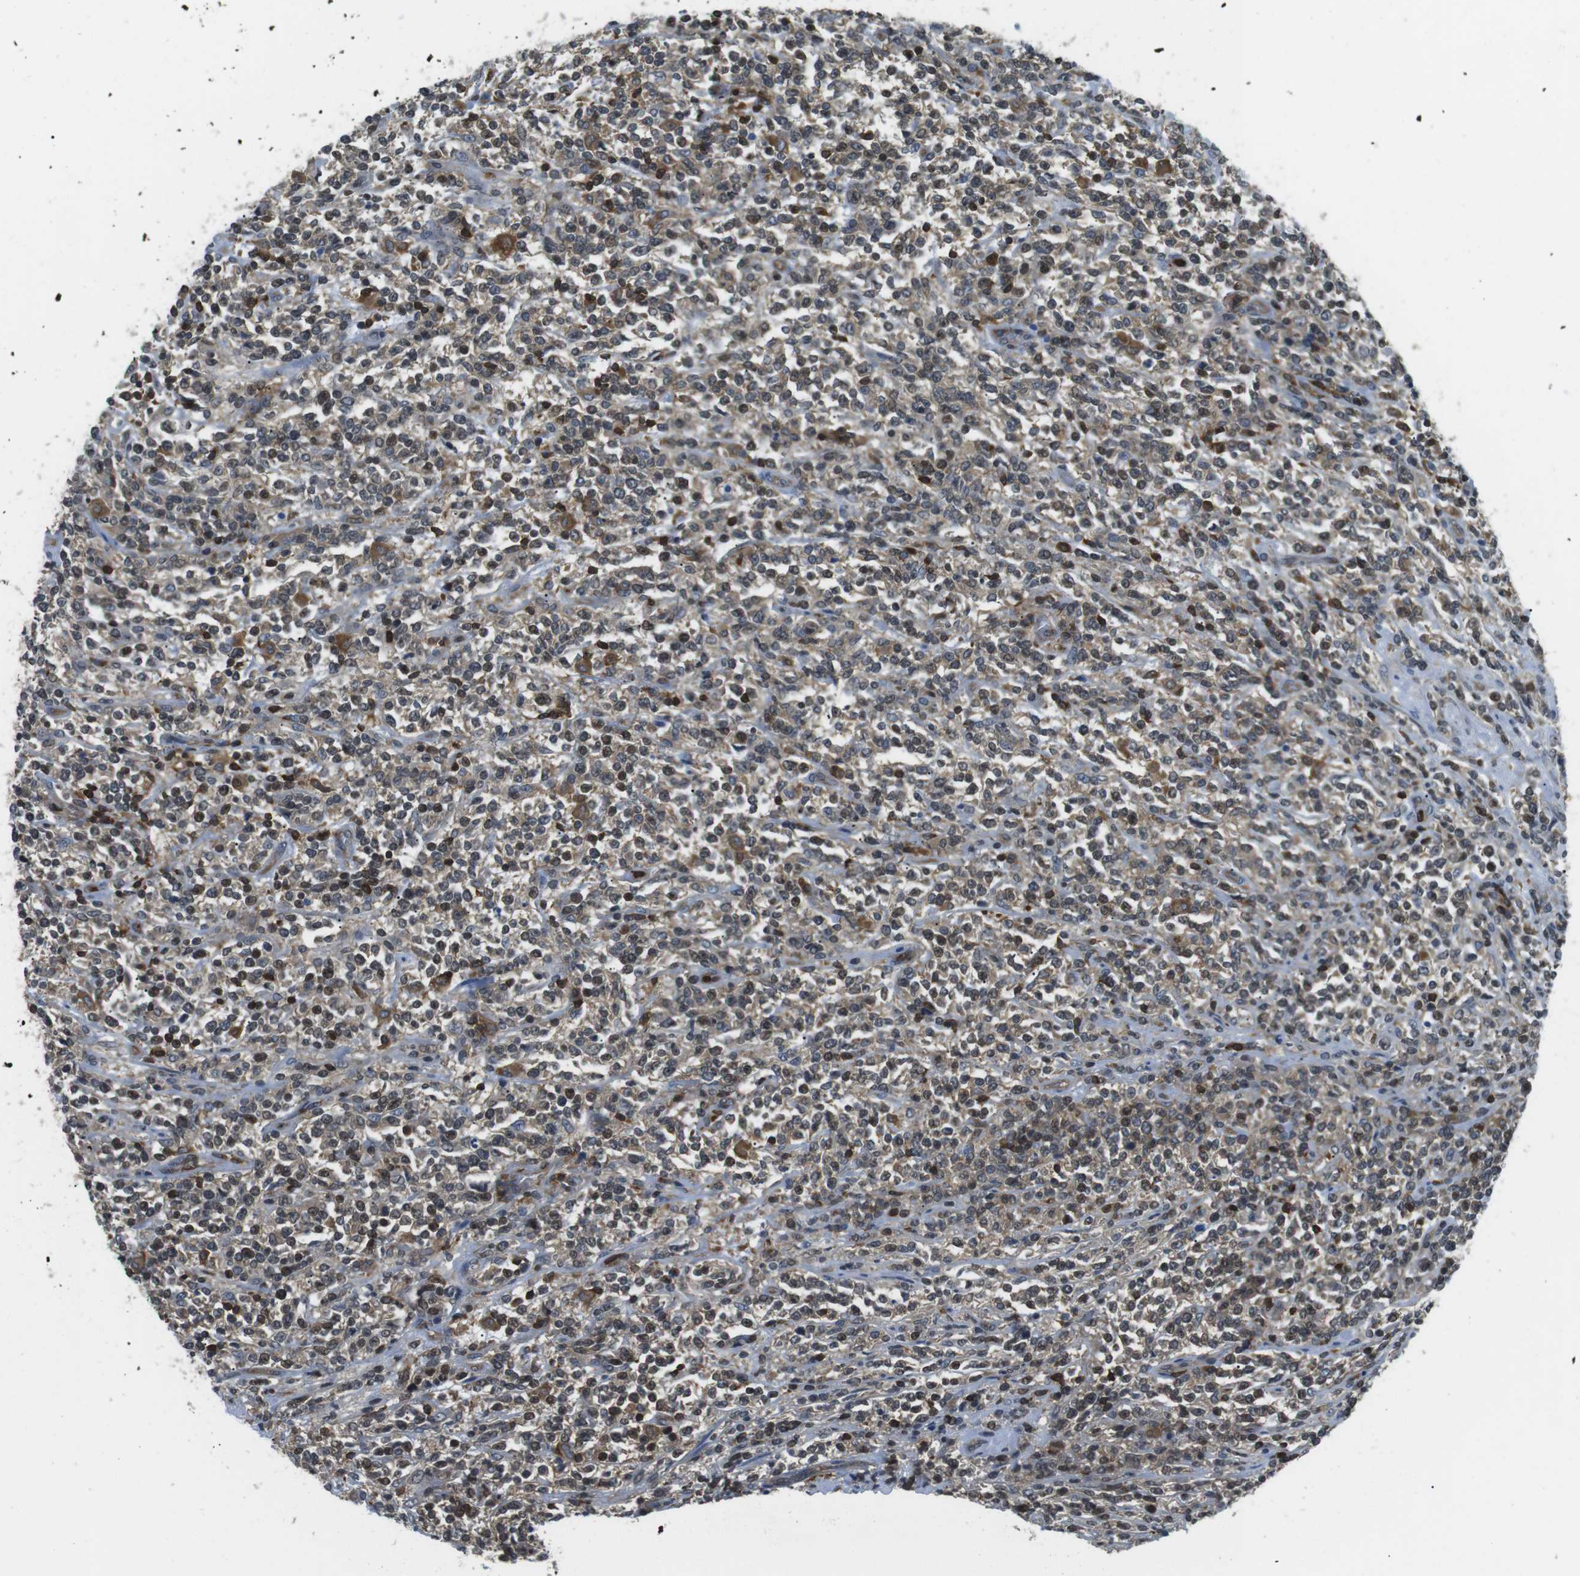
{"staining": {"intensity": "moderate", "quantity": ">75%", "location": "cytoplasmic/membranous,nuclear"}, "tissue": "lymphoma", "cell_type": "Tumor cells", "image_type": "cancer", "snomed": [{"axis": "morphology", "description": "Malignant lymphoma, non-Hodgkin's type, High grade"}, {"axis": "topography", "description": "Soft tissue"}], "caption": "DAB immunohistochemical staining of malignant lymphoma, non-Hodgkin's type (high-grade) exhibits moderate cytoplasmic/membranous and nuclear protein staining in approximately >75% of tumor cells. (DAB = brown stain, brightfield microscopy at high magnification).", "gene": "STK10", "patient": {"sex": "male", "age": 18}}